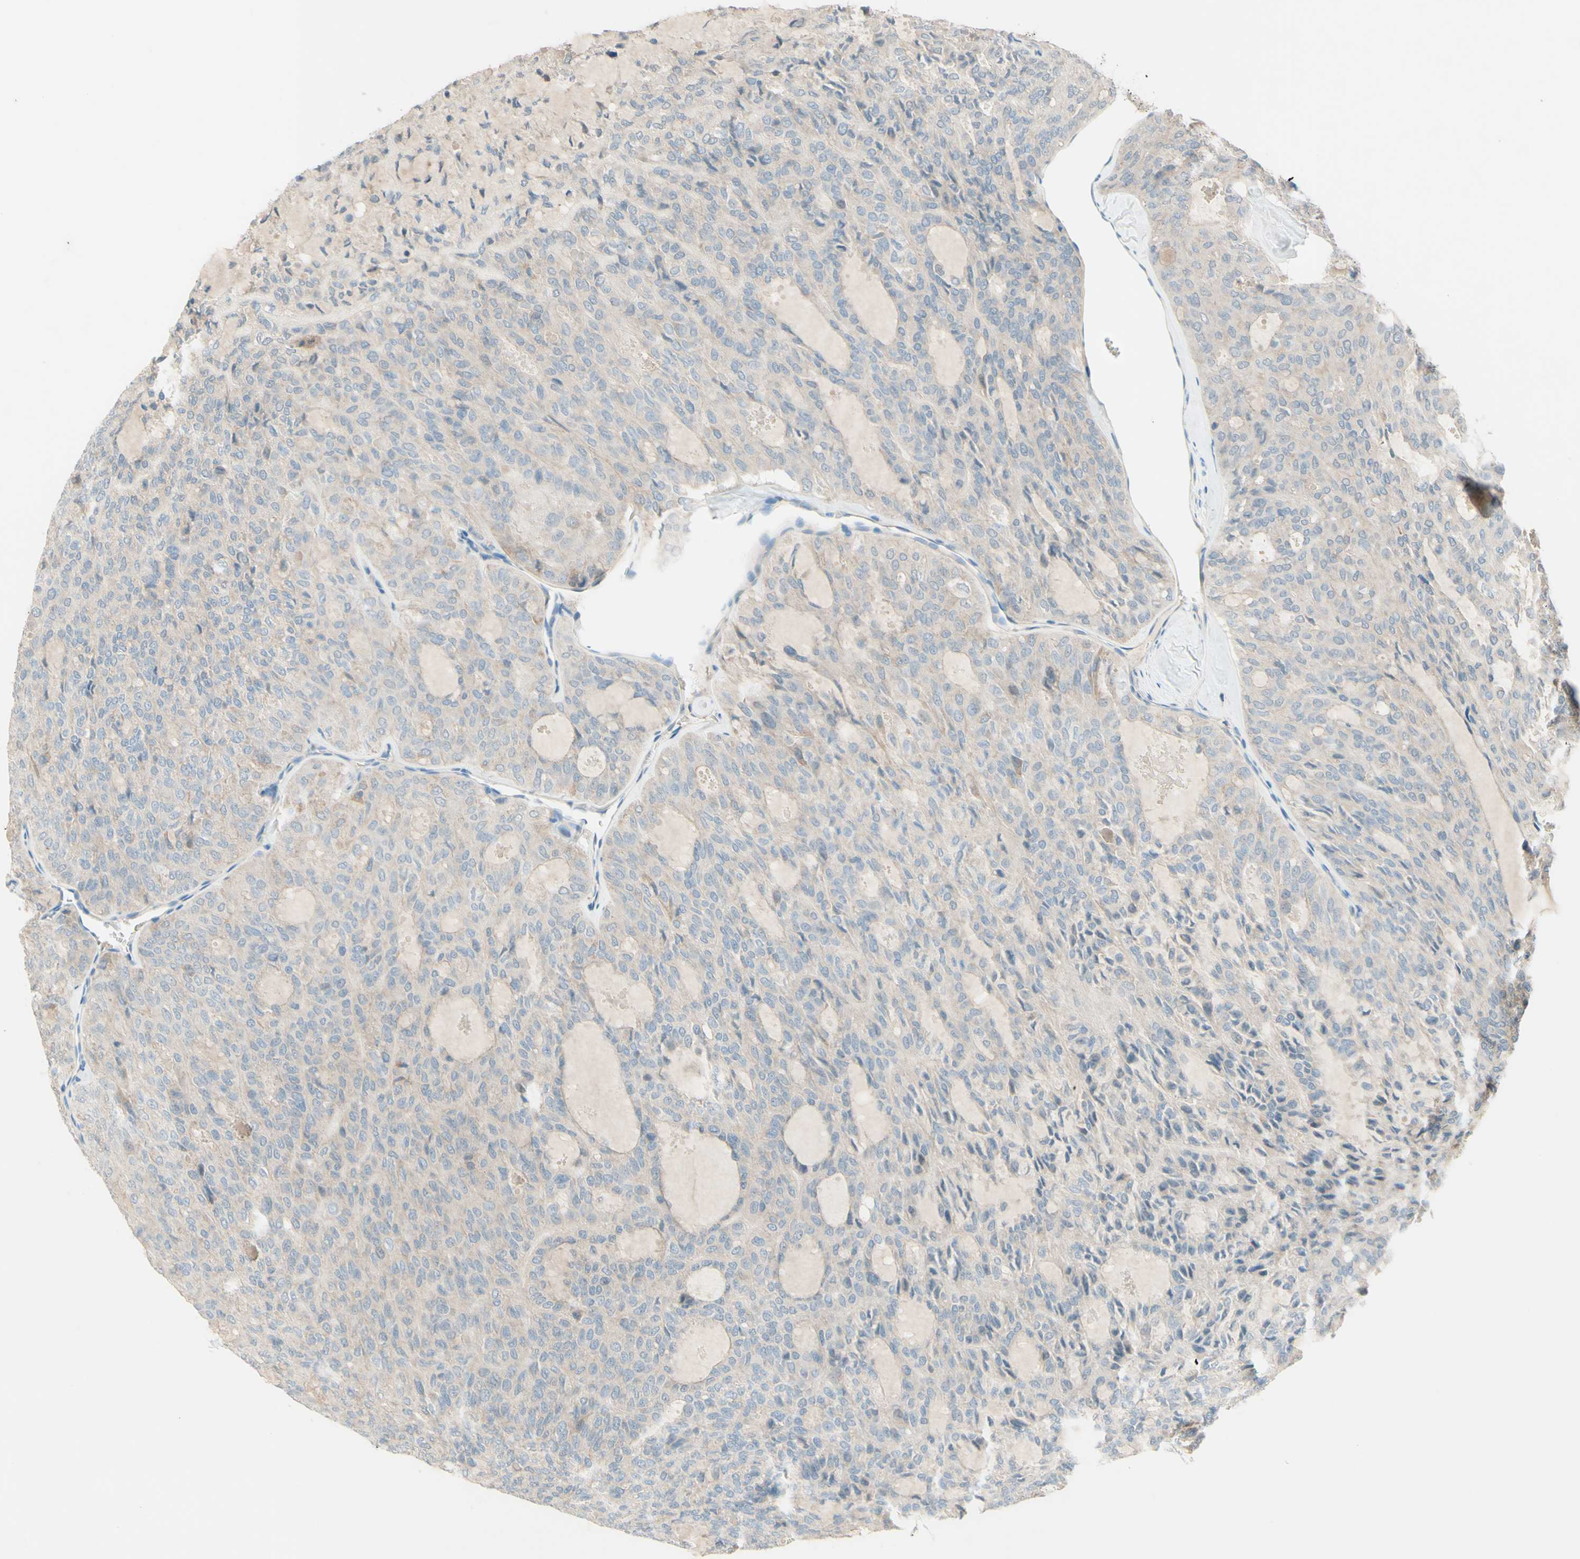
{"staining": {"intensity": "weak", "quantity": "25%-75%", "location": "cytoplasmic/membranous"}, "tissue": "thyroid cancer", "cell_type": "Tumor cells", "image_type": "cancer", "snomed": [{"axis": "morphology", "description": "Follicular adenoma carcinoma, NOS"}, {"axis": "topography", "description": "Thyroid gland"}], "caption": "Thyroid cancer (follicular adenoma carcinoma) stained for a protein displays weak cytoplasmic/membranous positivity in tumor cells.", "gene": "IL2", "patient": {"sex": "male", "age": 75}}